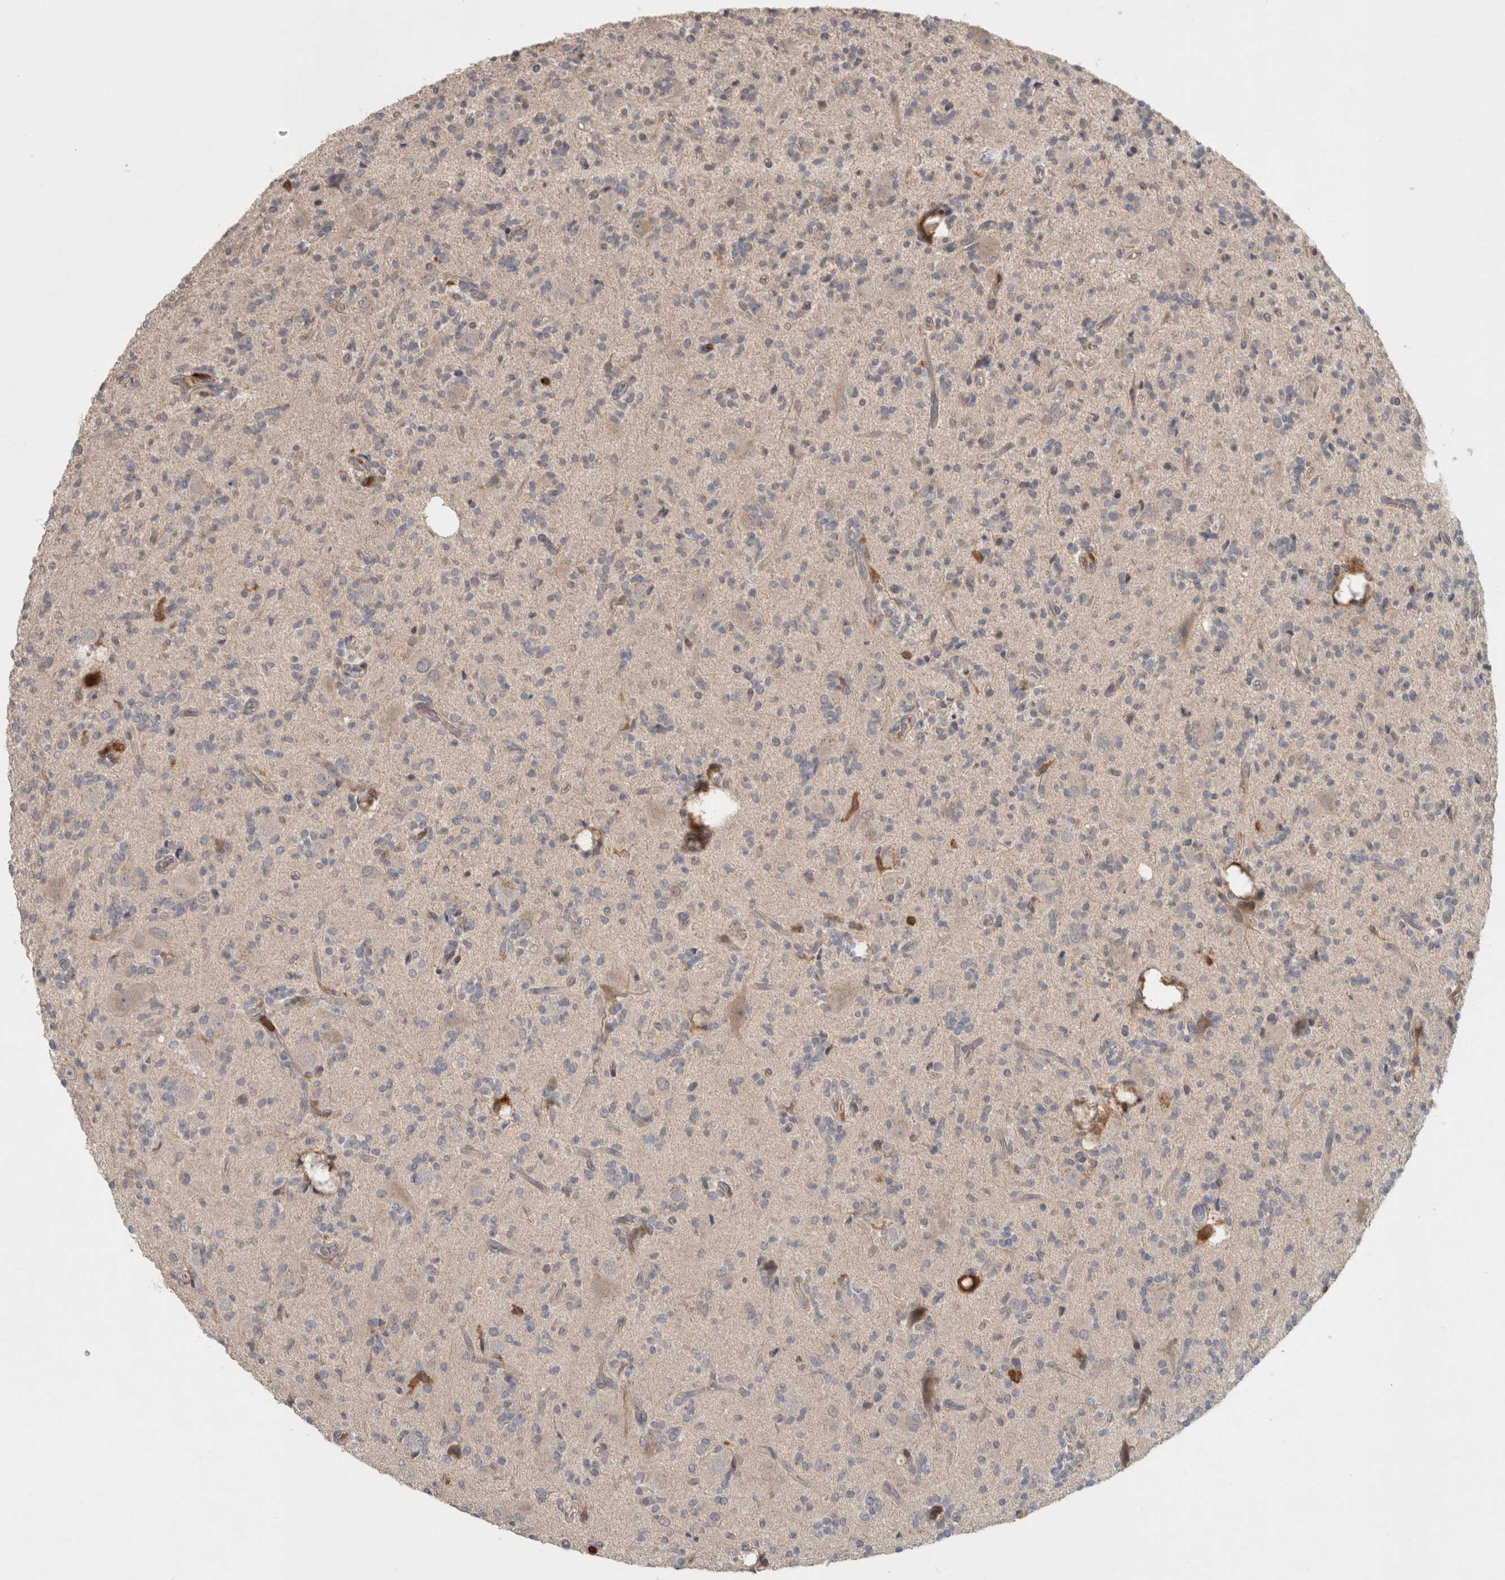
{"staining": {"intensity": "negative", "quantity": "none", "location": "none"}, "tissue": "glioma", "cell_type": "Tumor cells", "image_type": "cancer", "snomed": [{"axis": "morphology", "description": "Glioma, malignant, High grade"}, {"axis": "topography", "description": "Brain"}], "caption": "The photomicrograph reveals no significant expression in tumor cells of malignant glioma (high-grade).", "gene": "GFRA2", "patient": {"sex": "male", "age": 34}}